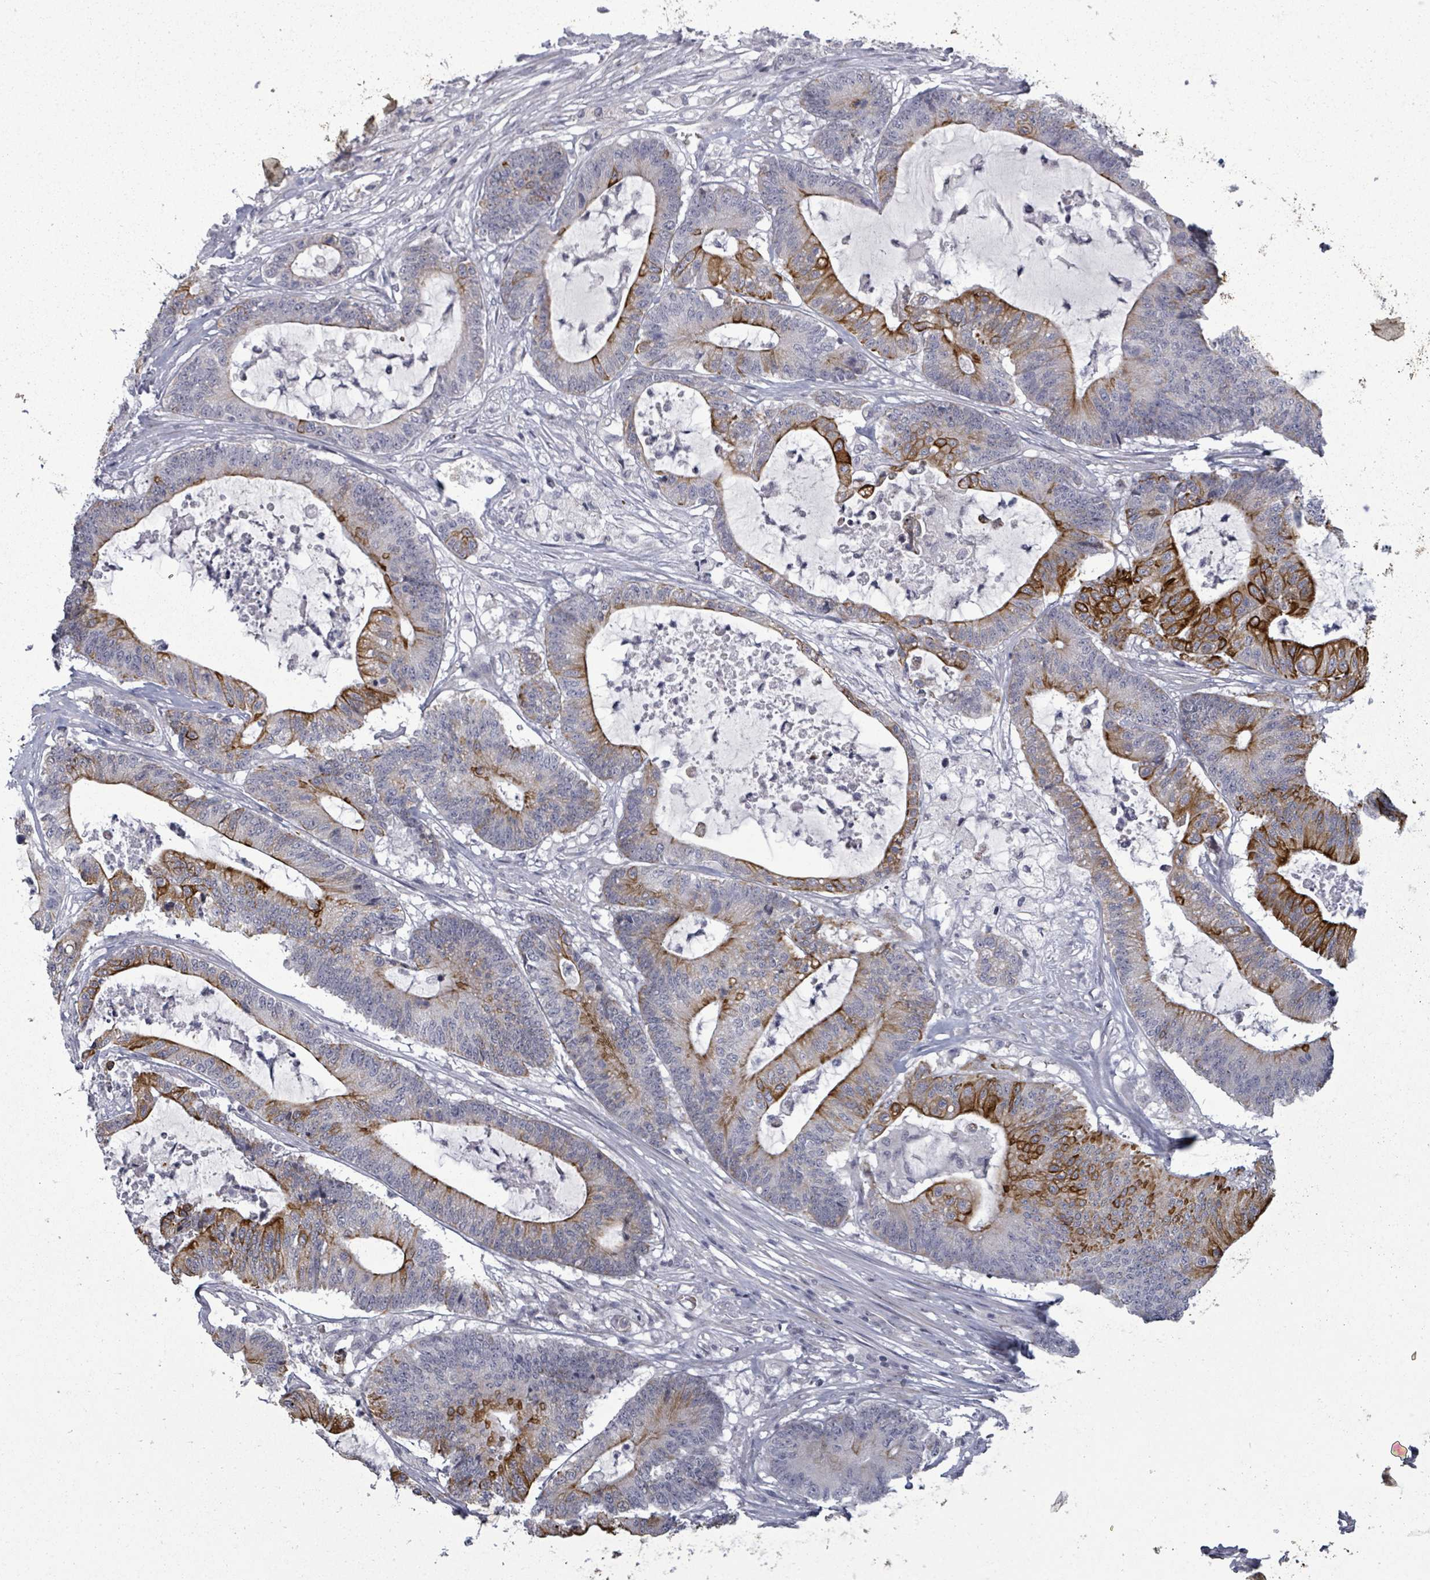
{"staining": {"intensity": "strong", "quantity": "25%-75%", "location": "cytoplasmic/membranous"}, "tissue": "colorectal cancer", "cell_type": "Tumor cells", "image_type": "cancer", "snomed": [{"axis": "morphology", "description": "Adenocarcinoma, NOS"}, {"axis": "topography", "description": "Colon"}], "caption": "High-magnification brightfield microscopy of adenocarcinoma (colorectal) stained with DAB (3,3'-diaminobenzidine) (brown) and counterstained with hematoxylin (blue). tumor cells exhibit strong cytoplasmic/membranous positivity is appreciated in approximately25%-75% of cells.", "gene": "PTPN20", "patient": {"sex": "female", "age": 84}}